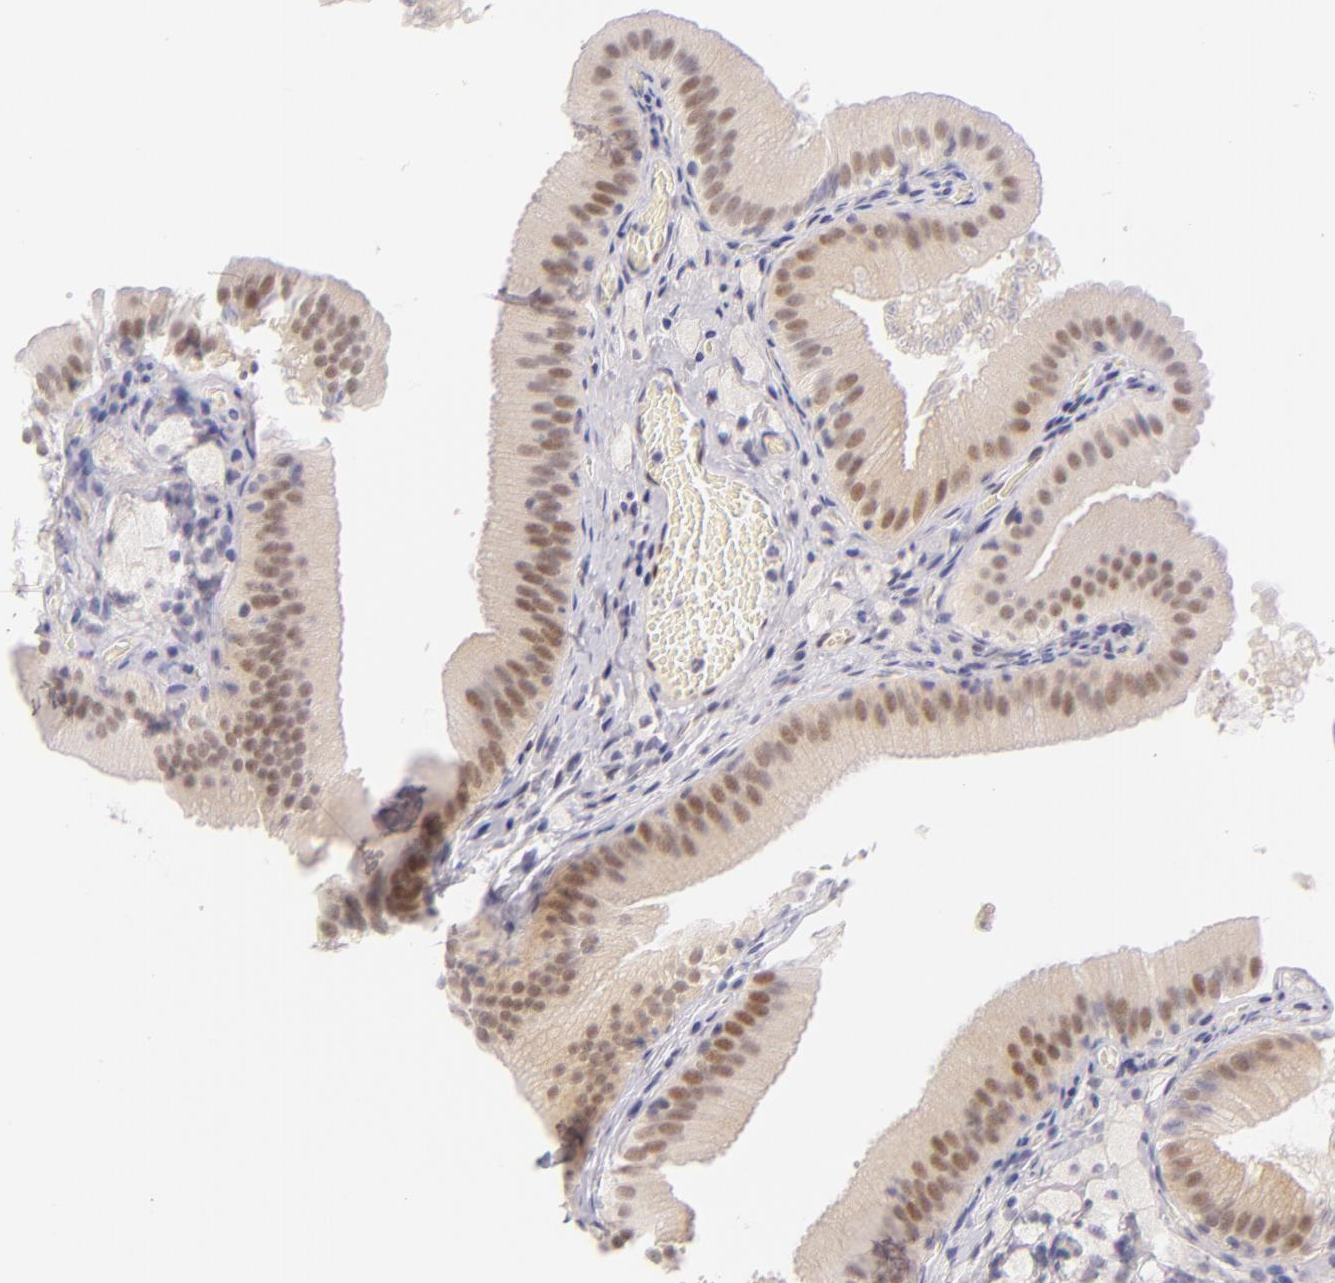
{"staining": {"intensity": "weak", "quantity": "<25%", "location": "cytoplasmic/membranous"}, "tissue": "gallbladder", "cell_type": "Glandular cells", "image_type": "normal", "snomed": [{"axis": "morphology", "description": "Normal tissue, NOS"}, {"axis": "topography", "description": "Gallbladder"}], "caption": "Immunohistochemistry (IHC) photomicrograph of benign gallbladder stained for a protein (brown), which shows no positivity in glandular cells.", "gene": "BCL3", "patient": {"sex": "female", "age": 24}}